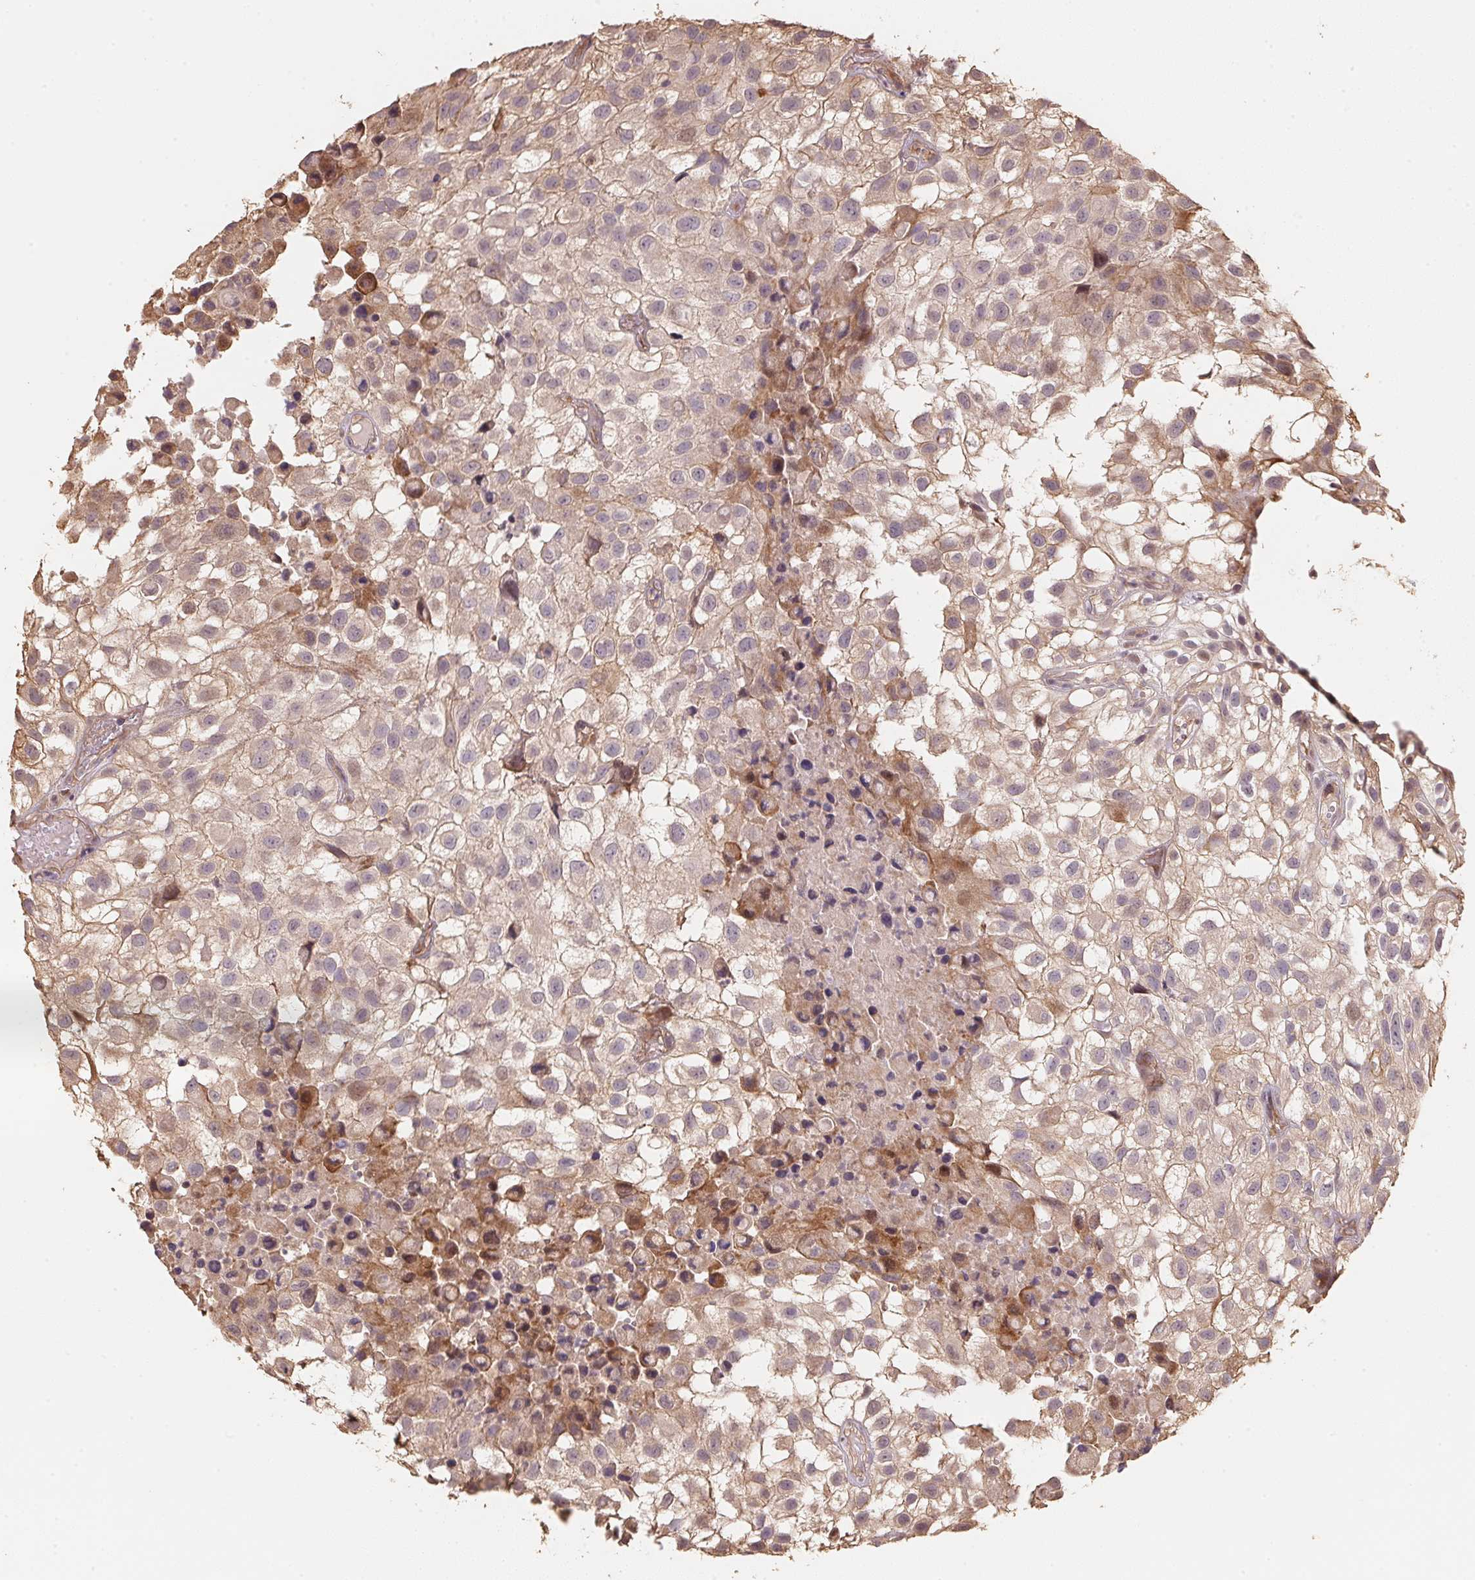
{"staining": {"intensity": "negative", "quantity": "none", "location": "none"}, "tissue": "urothelial cancer", "cell_type": "Tumor cells", "image_type": "cancer", "snomed": [{"axis": "morphology", "description": "Urothelial carcinoma, High grade"}, {"axis": "topography", "description": "Urinary bladder"}], "caption": "Human urothelial cancer stained for a protein using IHC exhibits no expression in tumor cells.", "gene": "TMEM222", "patient": {"sex": "male", "age": 56}}